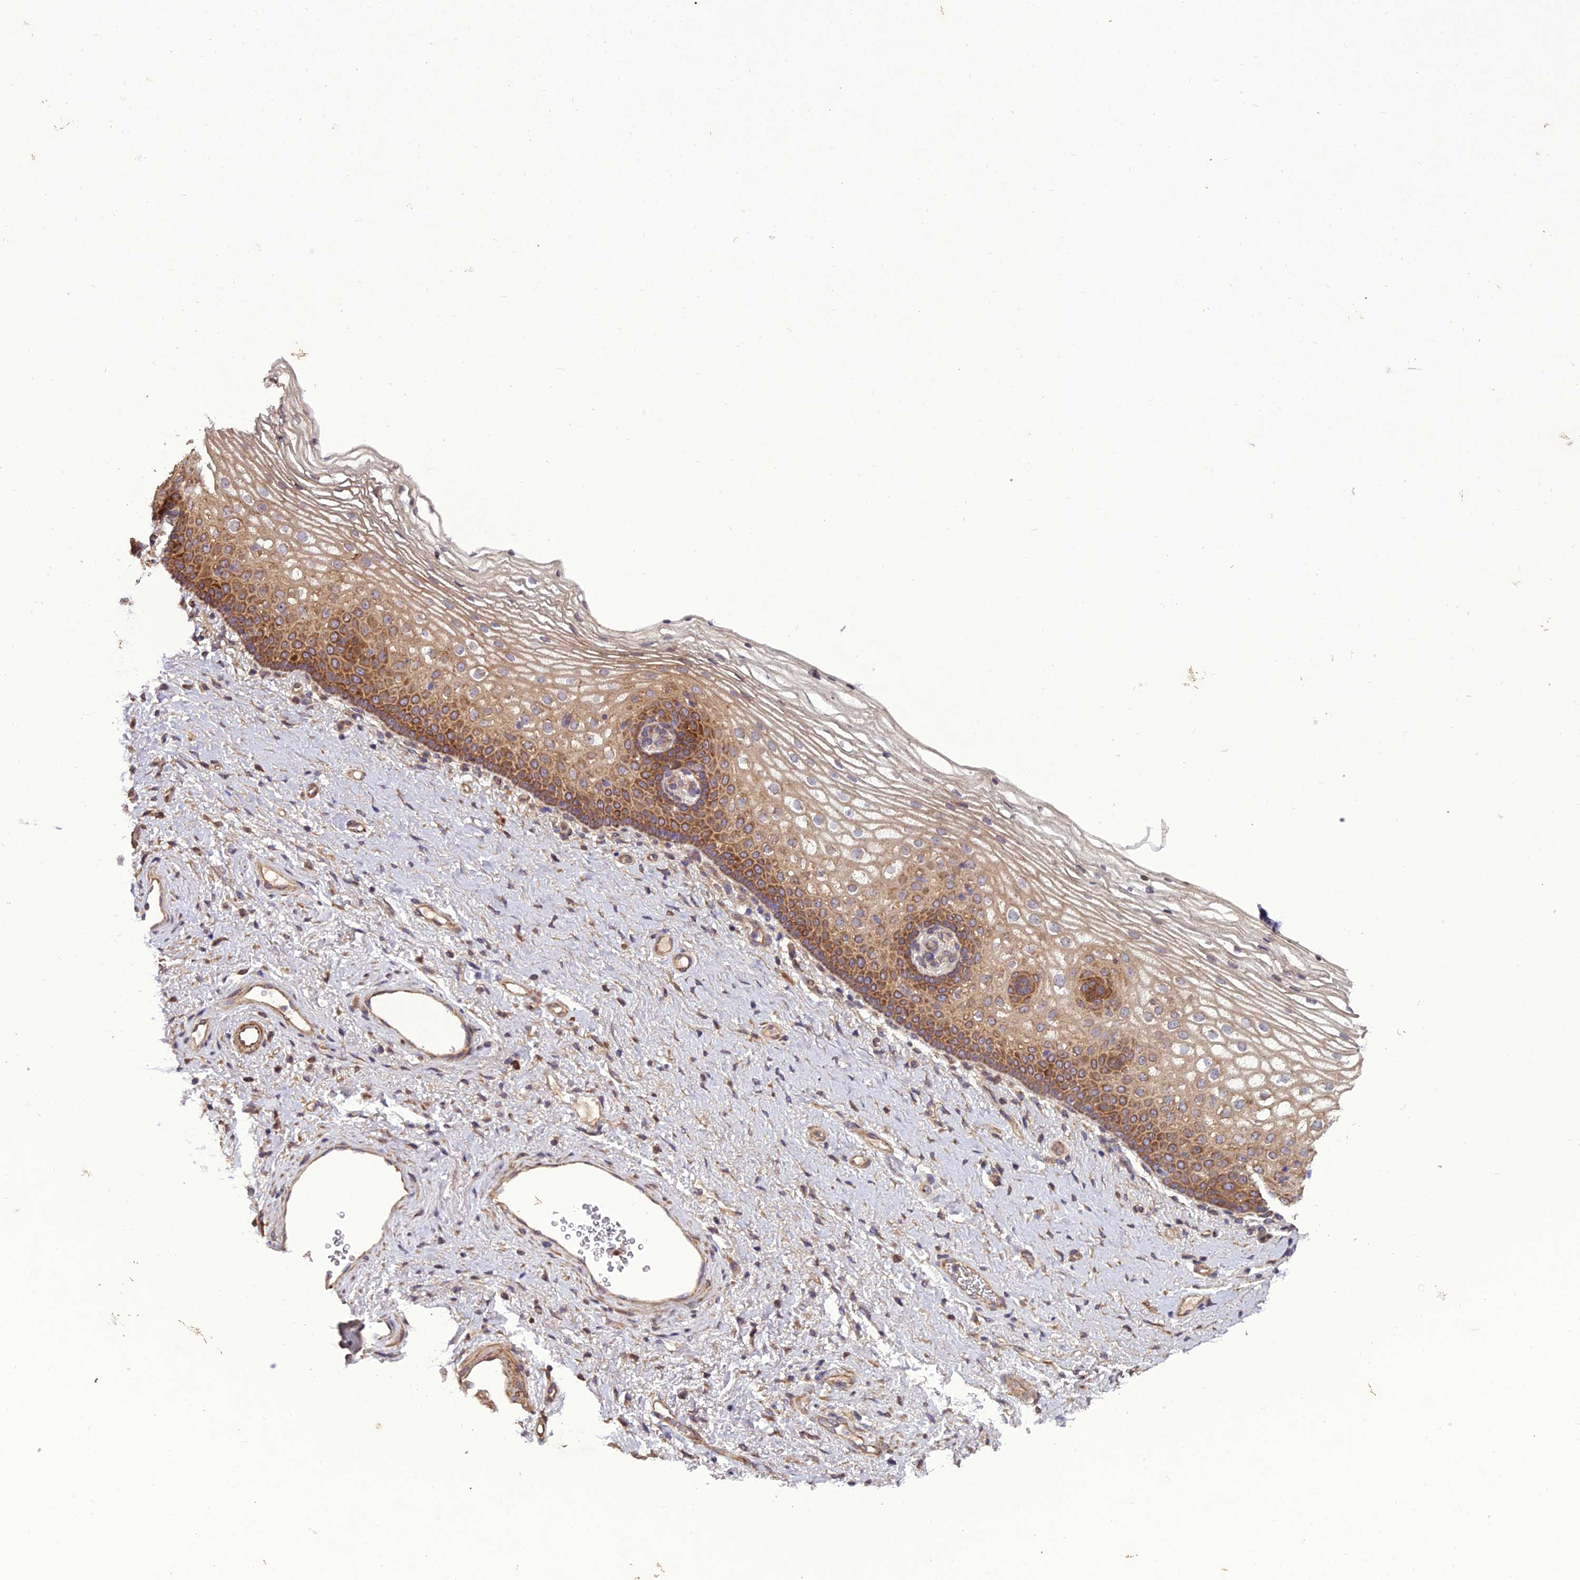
{"staining": {"intensity": "moderate", "quantity": ">75%", "location": "cytoplasmic/membranous"}, "tissue": "vagina", "cell_type": "Squamous epithelial cells", "image_type": "normal", "snomed": [{"axis": "morphology", "description": "Normal tissue, NOS"}, {"axis": "topography", "description": "Vagina"}], "caption": "IHC (DAB) staining of unremarkable vagina demonstrates moderate cytoplasmic/membranous protein expression in about >75% of squamous epithelial cells.", "gene": "CENPL", "patient": {"sex": "female", "age": 60}}